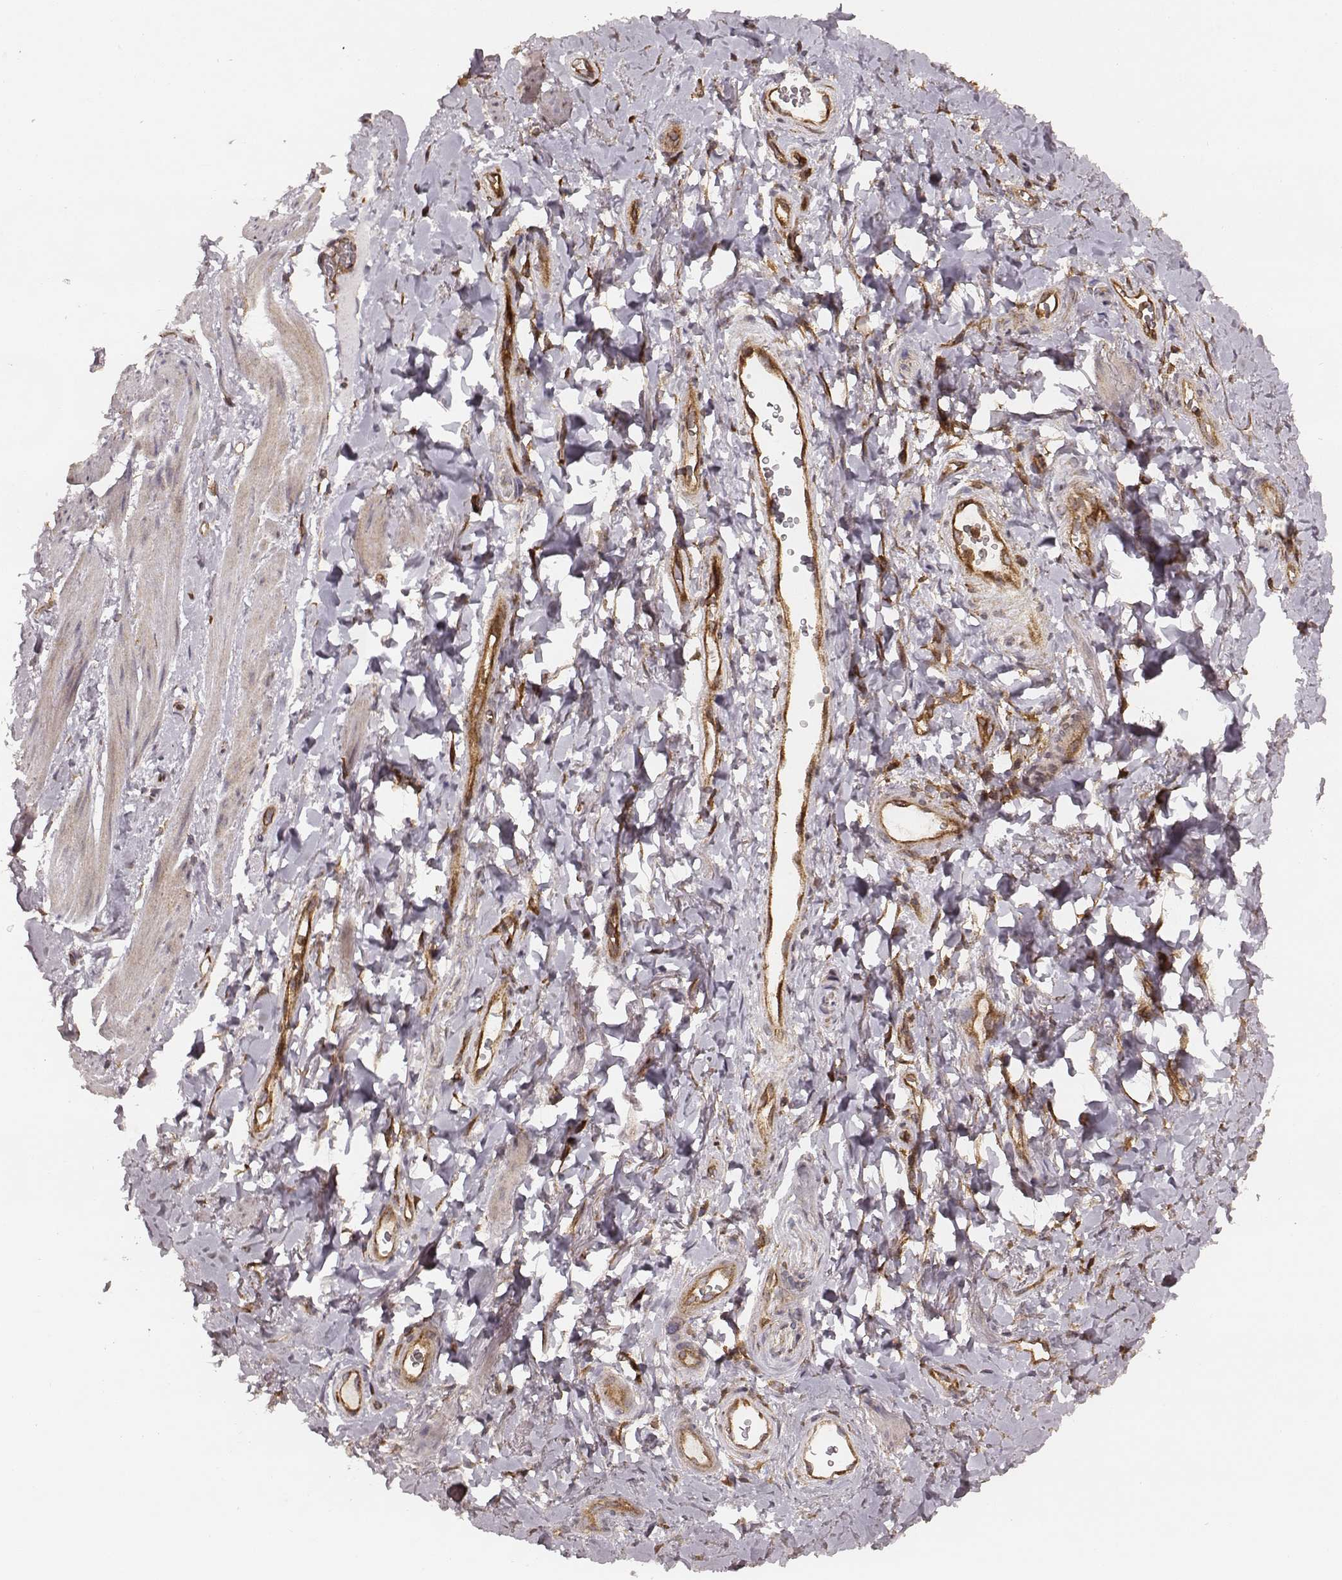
{"staining": {"intensity": "weak", "quantity": ">75%", "location": "cytoplasmic/membranous"}, "tissue": "adipose tissue", "cell_type": "Adipocytes", "image_type": "normal", "snomed": [{"axis": "morphology", "description": "Normal tissue, NOS"}, {"axis": "topography", "description": "Anal"}, {"axis": "topography", "description": "Peripheral nerve tissue"}], "caption": "Adipose tissue stained for a protein (brown) reveals weak cytoplasmic/membranous positive positivity in about >75% of adipocytes.", "gene": "VPS26A", "patient": {"sex": "male", "age": 53}}